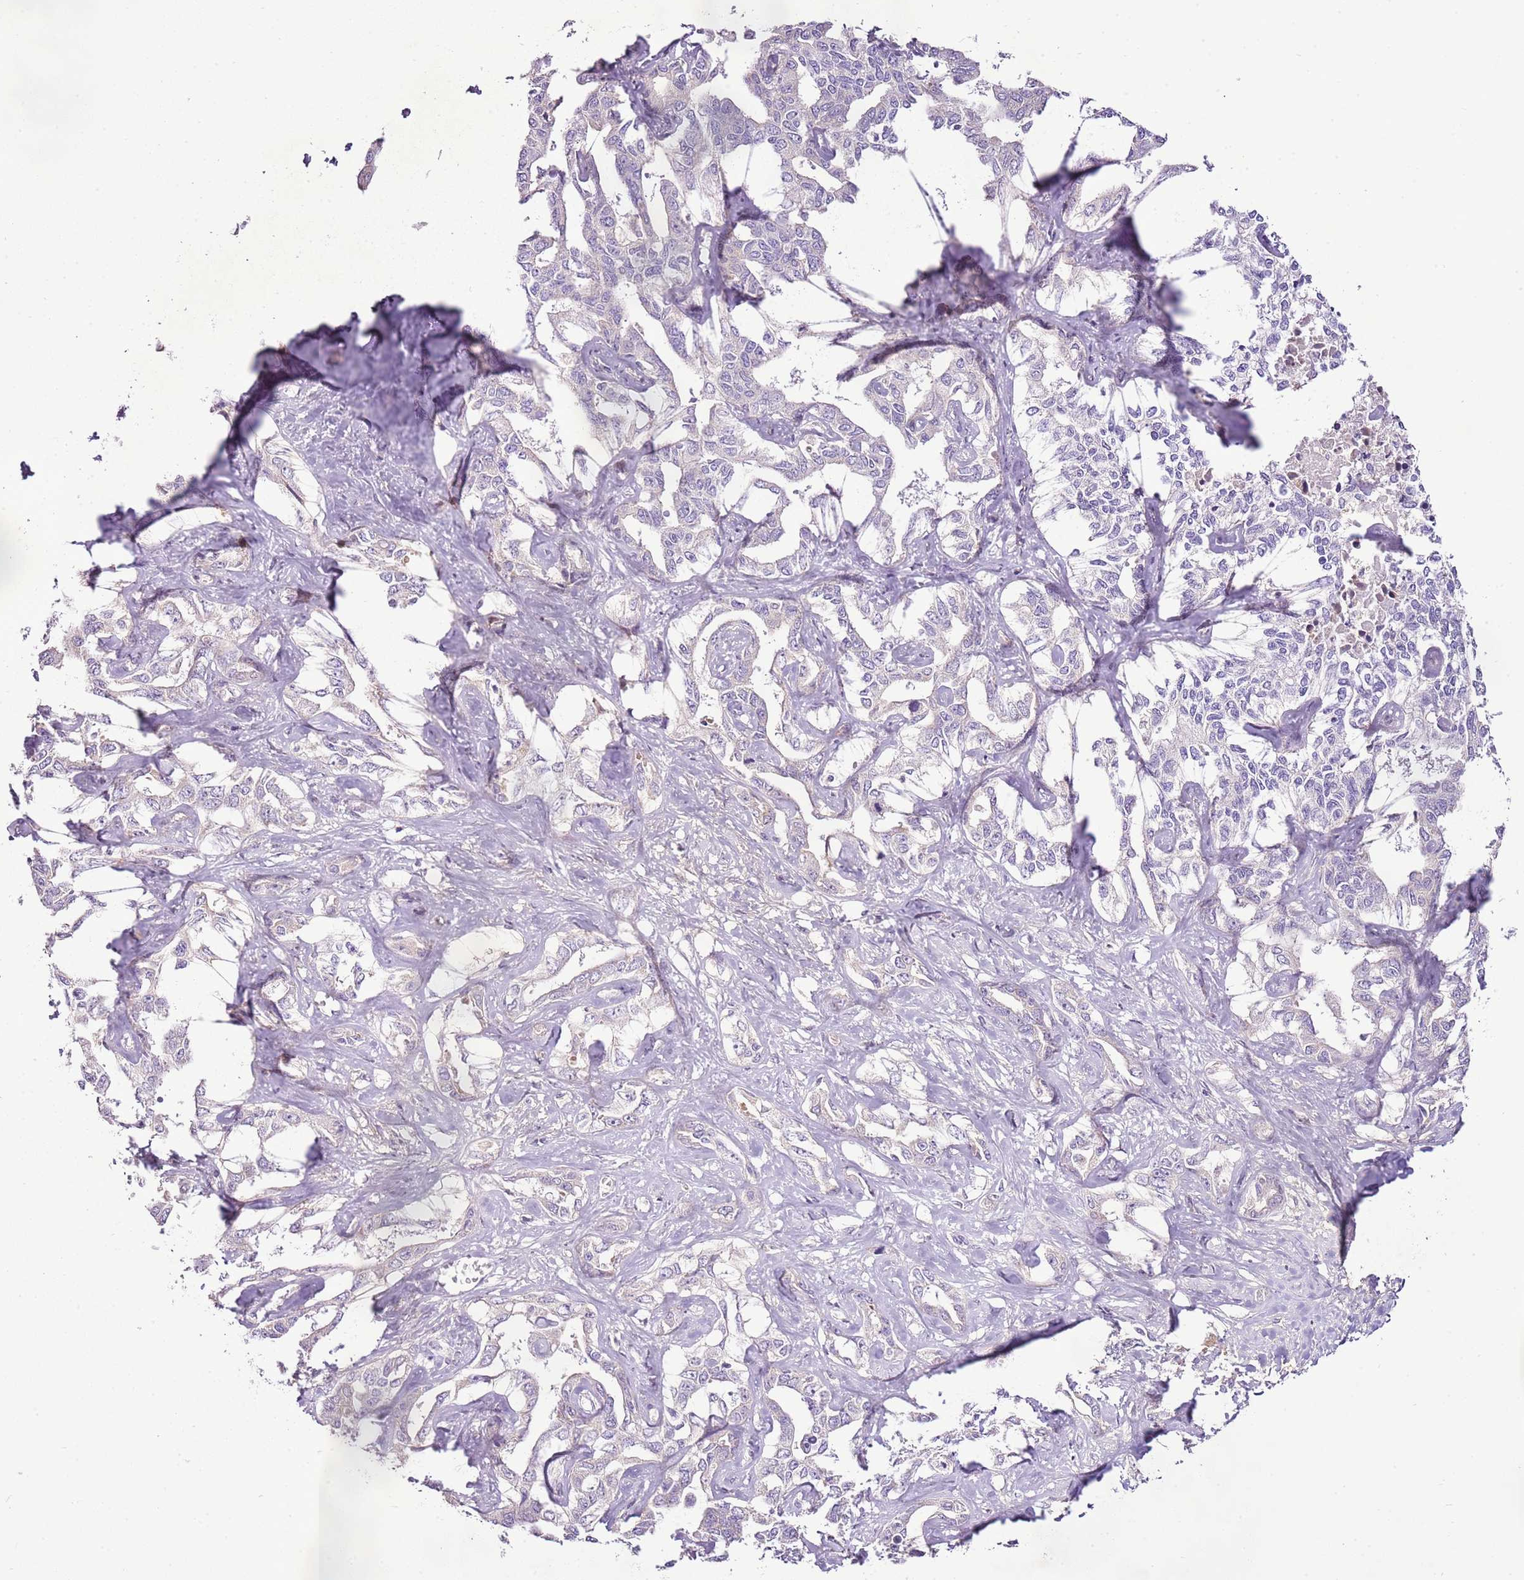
{"staining": {"intensity": "negative", "quantity": "none", "location": "none"}, "tissue": "liver cancer", "cell_type": "Tumor cells", "image_type": "cancer", "snomed": [{"axis": "morphology", "description": "Cholangiocarcinoma"}, {"axis": "topography", "description": "Liver"}], "caption": "DAB immunohistochemical staining of liver cancer (cholangiocarcinoma) reveals no significant positivity in tumor cells.", "gene": "CMKLR1", "patient": {"sex": "male", "age": 59}}